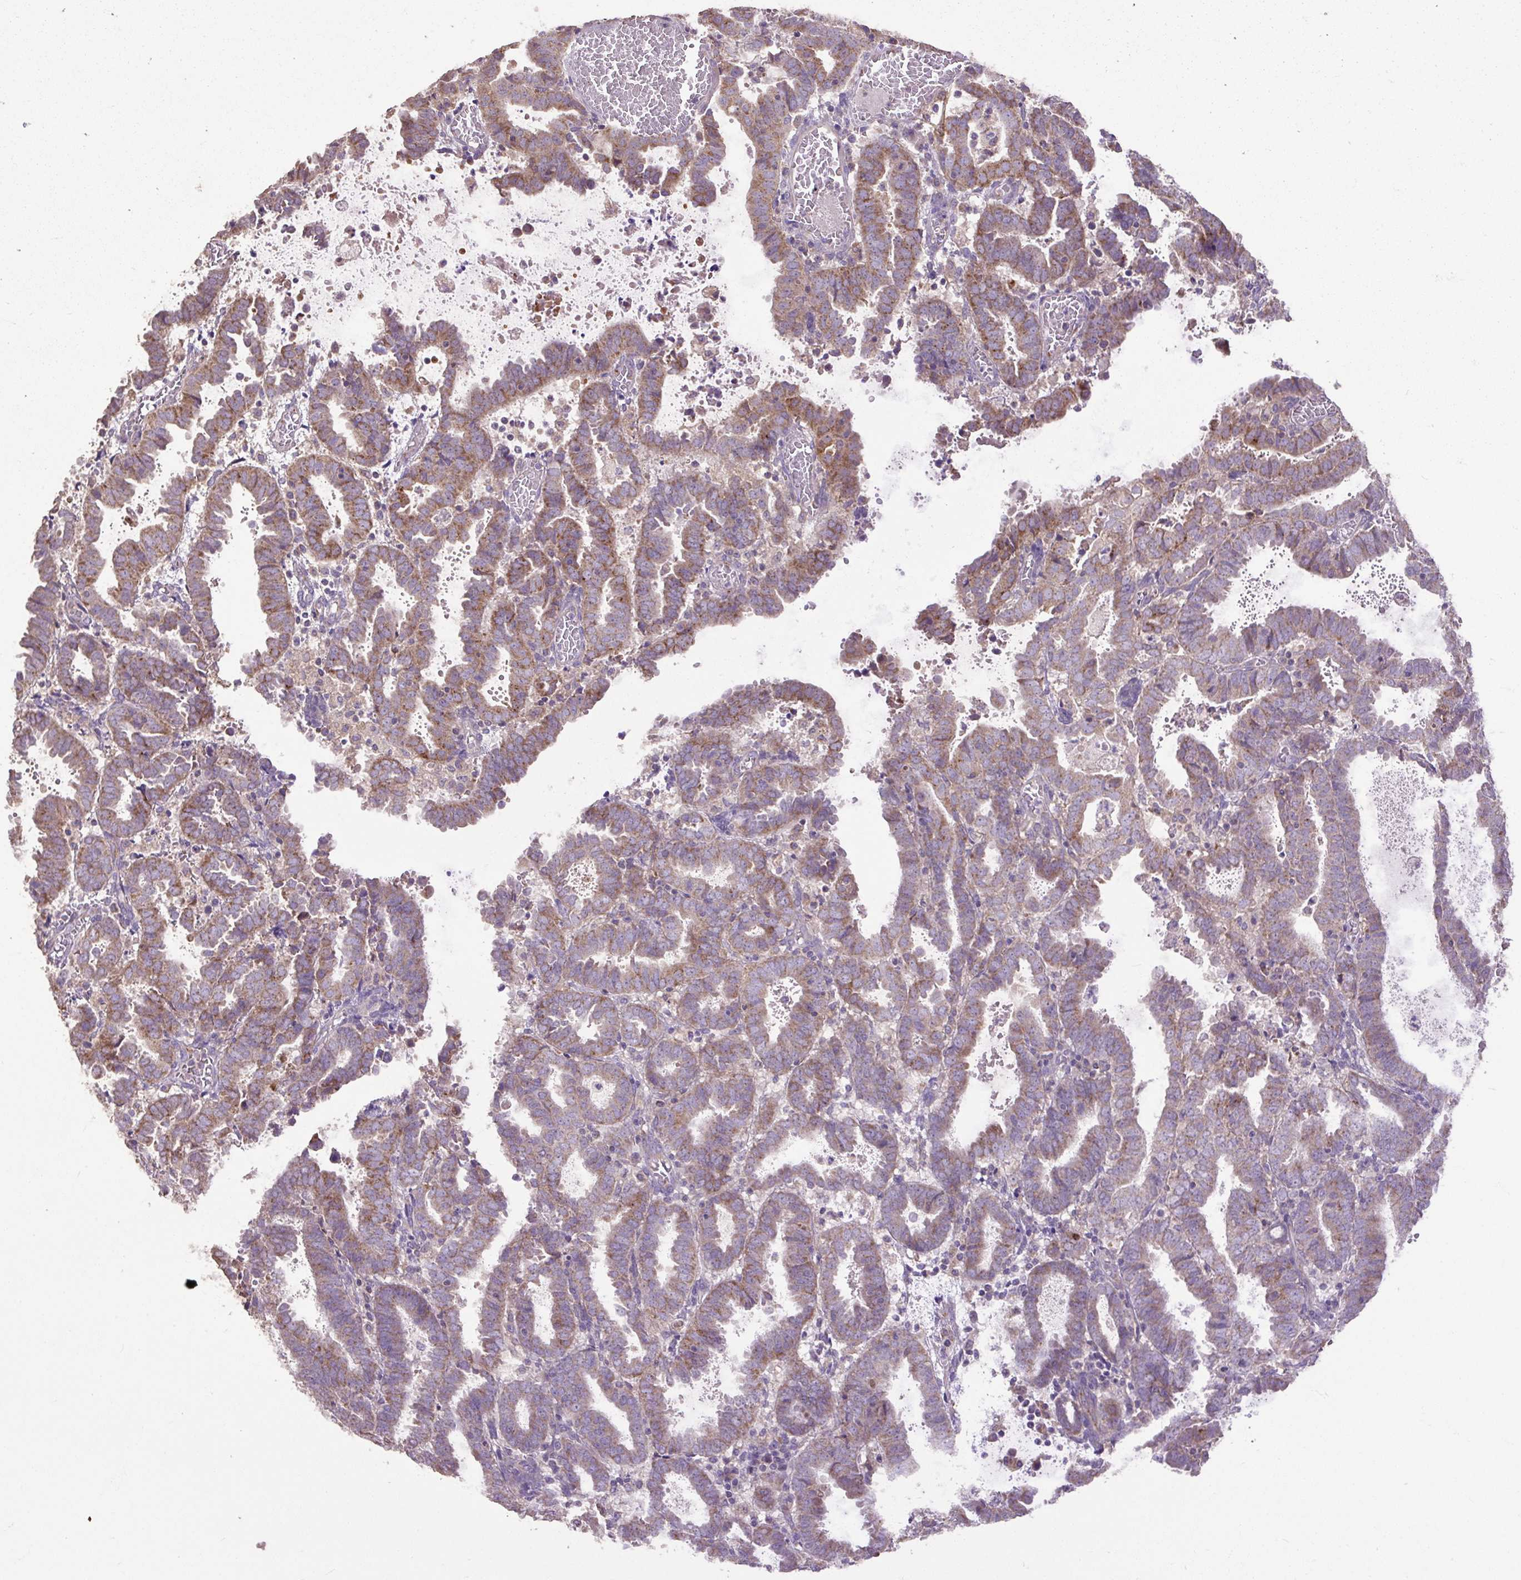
{"staining": {"intensity": "moderate", "quantity": ">75%", "location": "cytoplasmic/membranous"}, "tissue": "endometrial cancer", "cell_type": "Tumor cells", "image_type": "cancer", "snomed": [{"axis": "morphology", "description": "Adenocarcinoma, NOS"}, {"axis": "topography", "description": "Uterus"}], "caption": "Protein expression by immunohistochemistry (IHC) reveals moderate cytoplasmic/membranous positivity in about >75% of tumor cells in endometrial cancer (adenocarcinoma).", "gene": "ABR", "patient": {"sex": "female", "age": 83}}